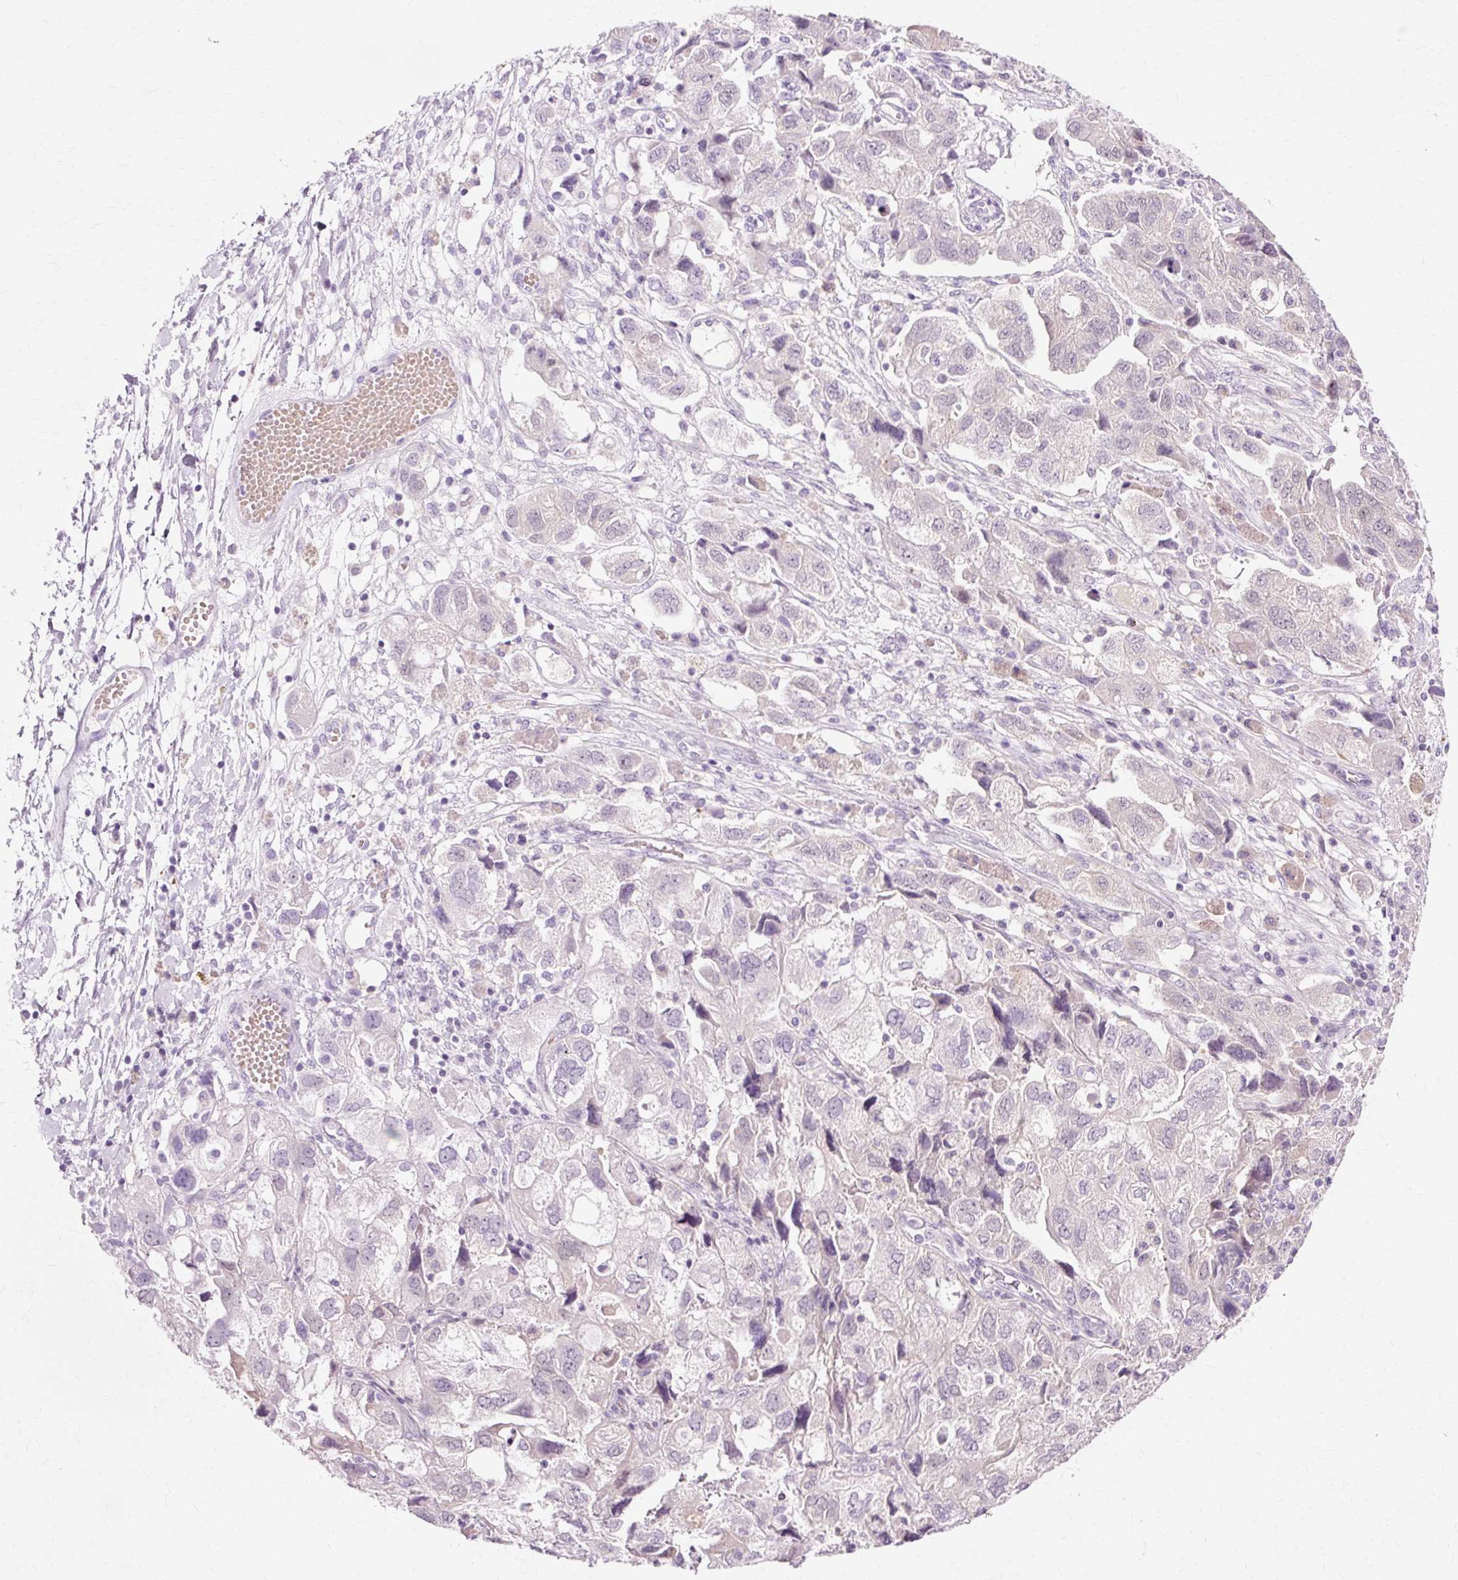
{"staining": {"intensity": "negative", "quantity": "none", "location": "none"}, "tissue": "ovarian cancer", "cell_type": "Tumor cells", "image_type": "cancer", "snomed": [{"axis": "morphology", "description": "Carcinoma, NOS"}, {"axis": "morphology", "description": "Cystadenocarcinoma, serous, NOS"}, {"axis": "topography", "description": "Ovary"}], "caption": "Human ovarian carcinoma stained for a protein using immunohistochemistry demonstrates no staining in tumor cells.", "gene": "VN1R2", "patient": {"sex": "female", "age": 69}}